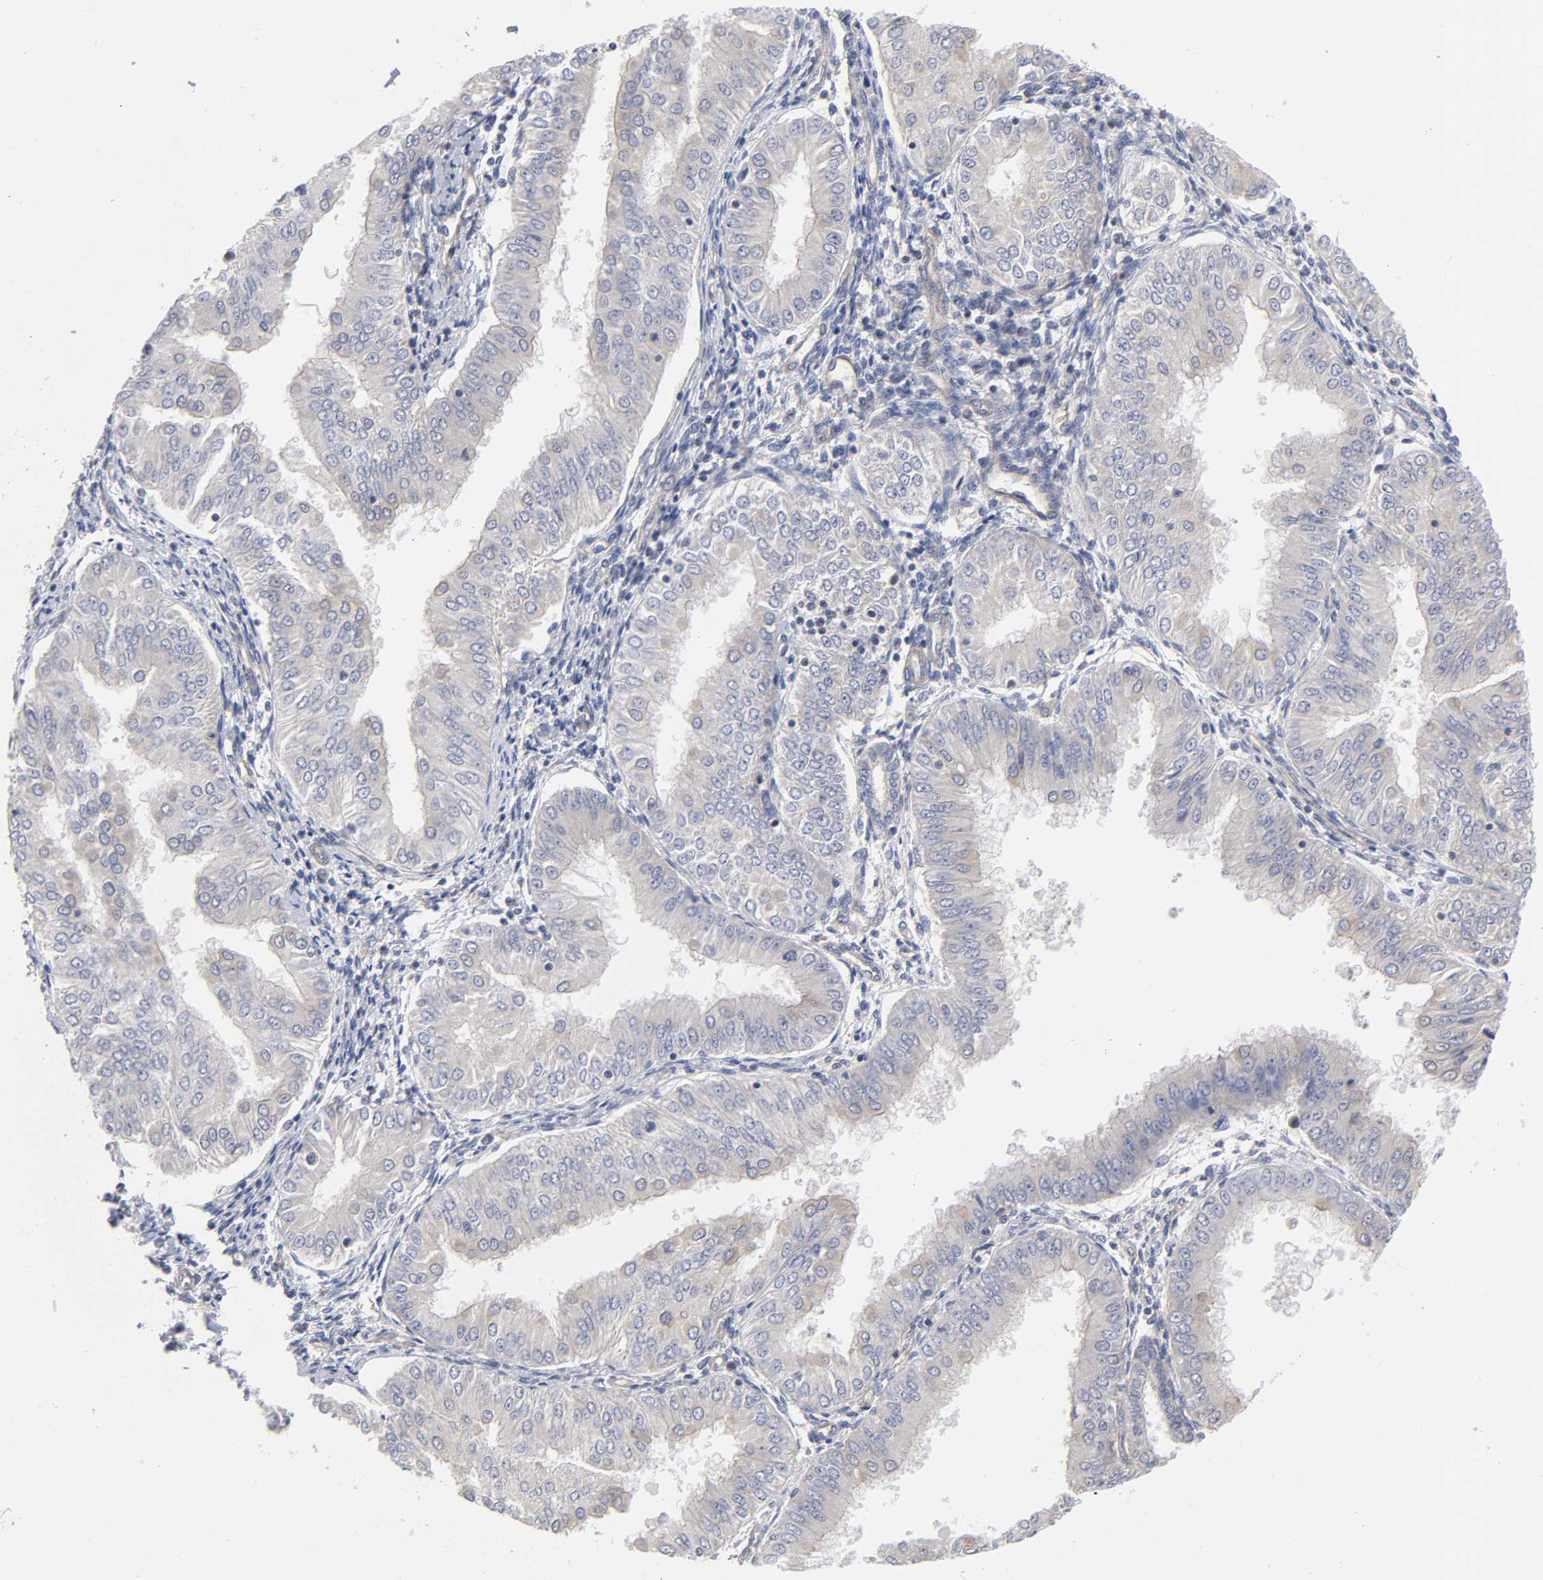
{"staining": {"intensity": "weak", "quantity": "<25%", "location": "cytoplasmic/membranous"}, "tissue": "endometrial cancer", "cell_type": "Tumor cells", "image_type": "cancer", "snomed": [{"axis": "morphology", "description": "Adenocarcinoma, NOS"}, {"axis": "topography", "description": "Endometrium"}], "caption": "This histopathology image is of adenocarcinoma (endometrial) stained with immunohistochemistry to label a protein in brown with the nuclei are counter-stained blue. There is no staining in tumor cells.", "gene": "STRN3", "patient": {"sex": "female", "age": 53}}